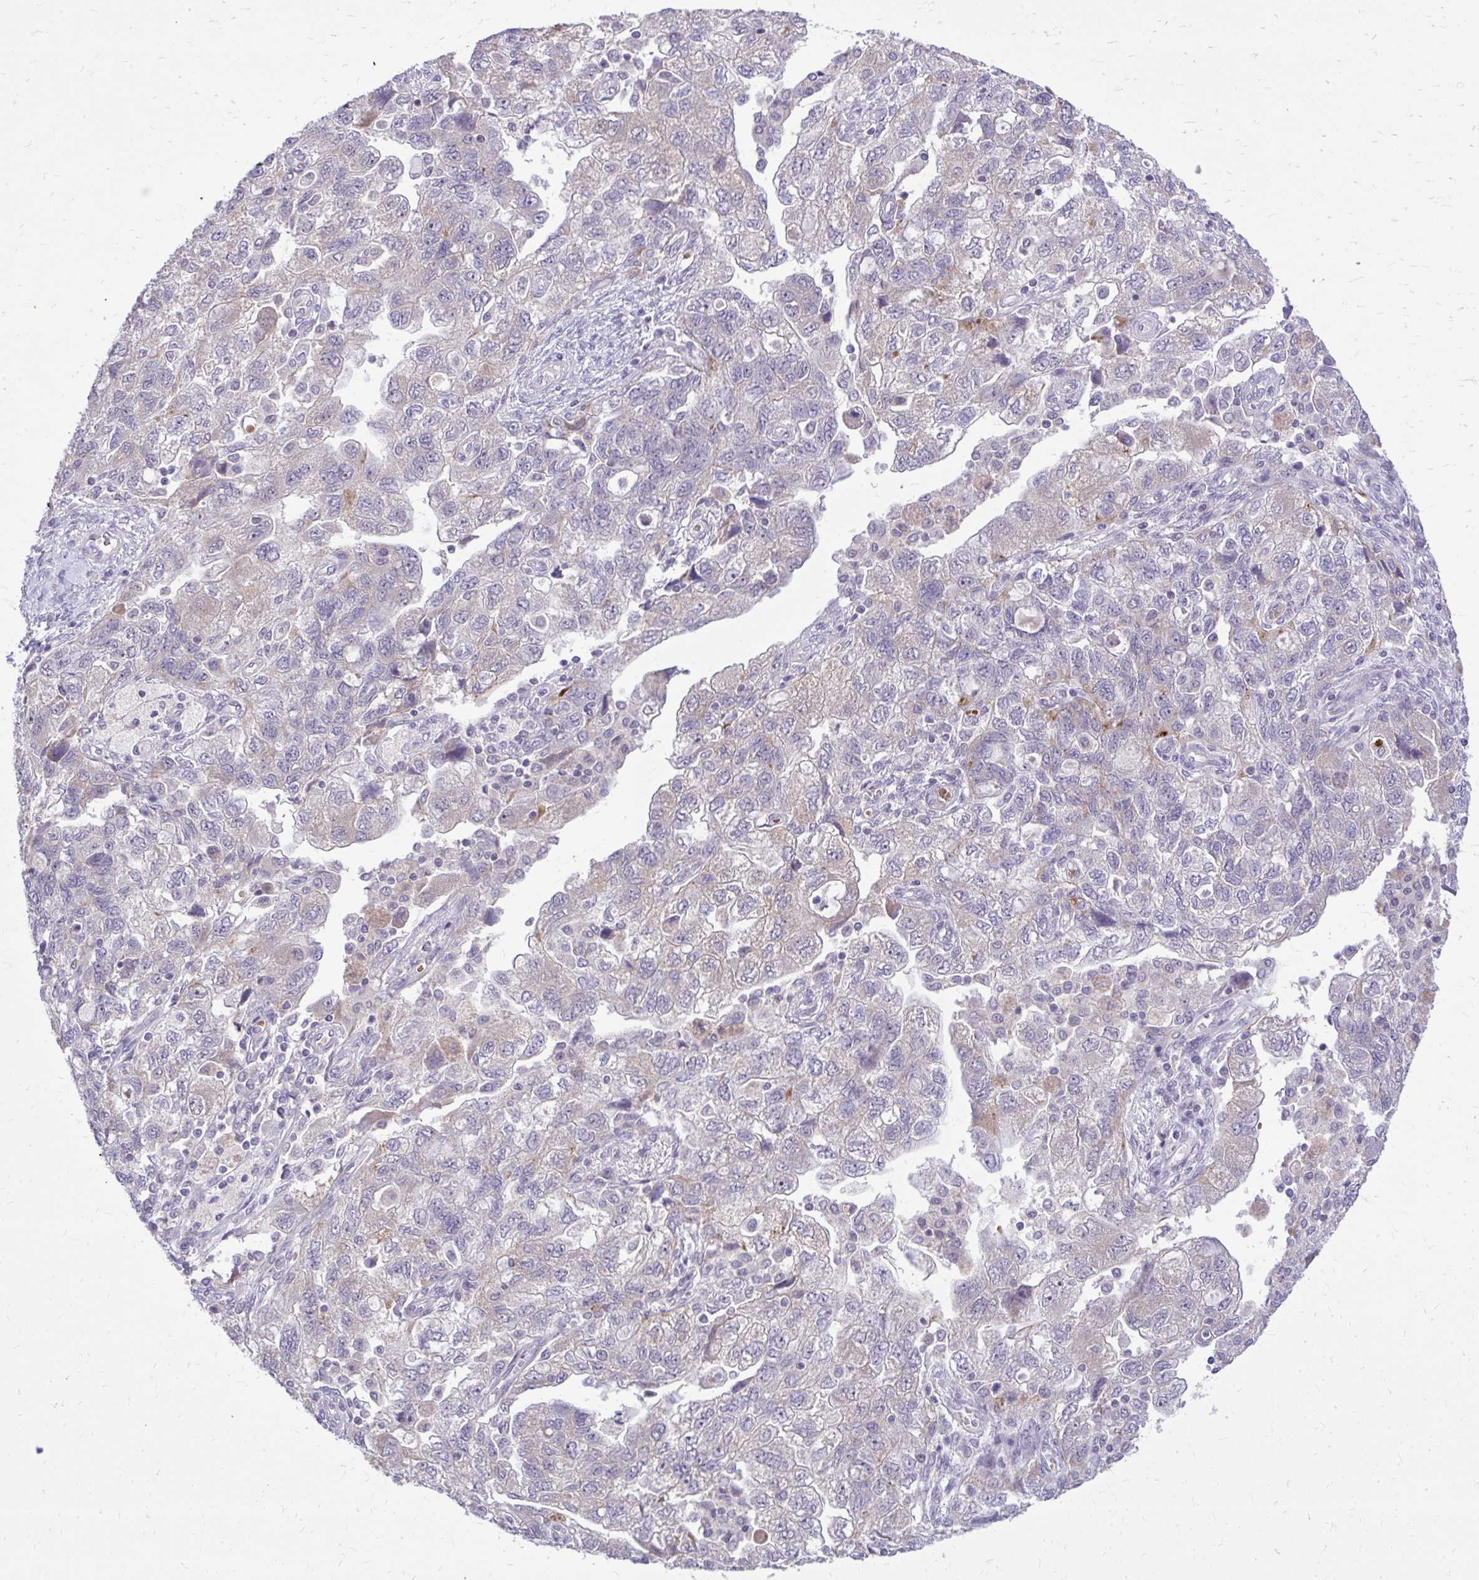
{"staining": {"intensity": "negative", "quantity": "none", "location": "none"}, "tissue": "ovarian cancer", "cell_type": "Tumor cells", "image_type": "cancer", "snomed": [{"axis": "morphology", "description": "Carcinoma, NOS"}, {"axis": "morphology", "description": "Cystadenocarcinoma, serous, NOS"}, {"axis": "topography", "description": "Ovary"}], "caption": "This is a photomicrograph of immunohistochemistry (IHC) staining of carcinoma (ovarian), which shows no staining in tumor cells.", "gene": "DPY19L1", "patient": {"sex": "female", "age": 69}}